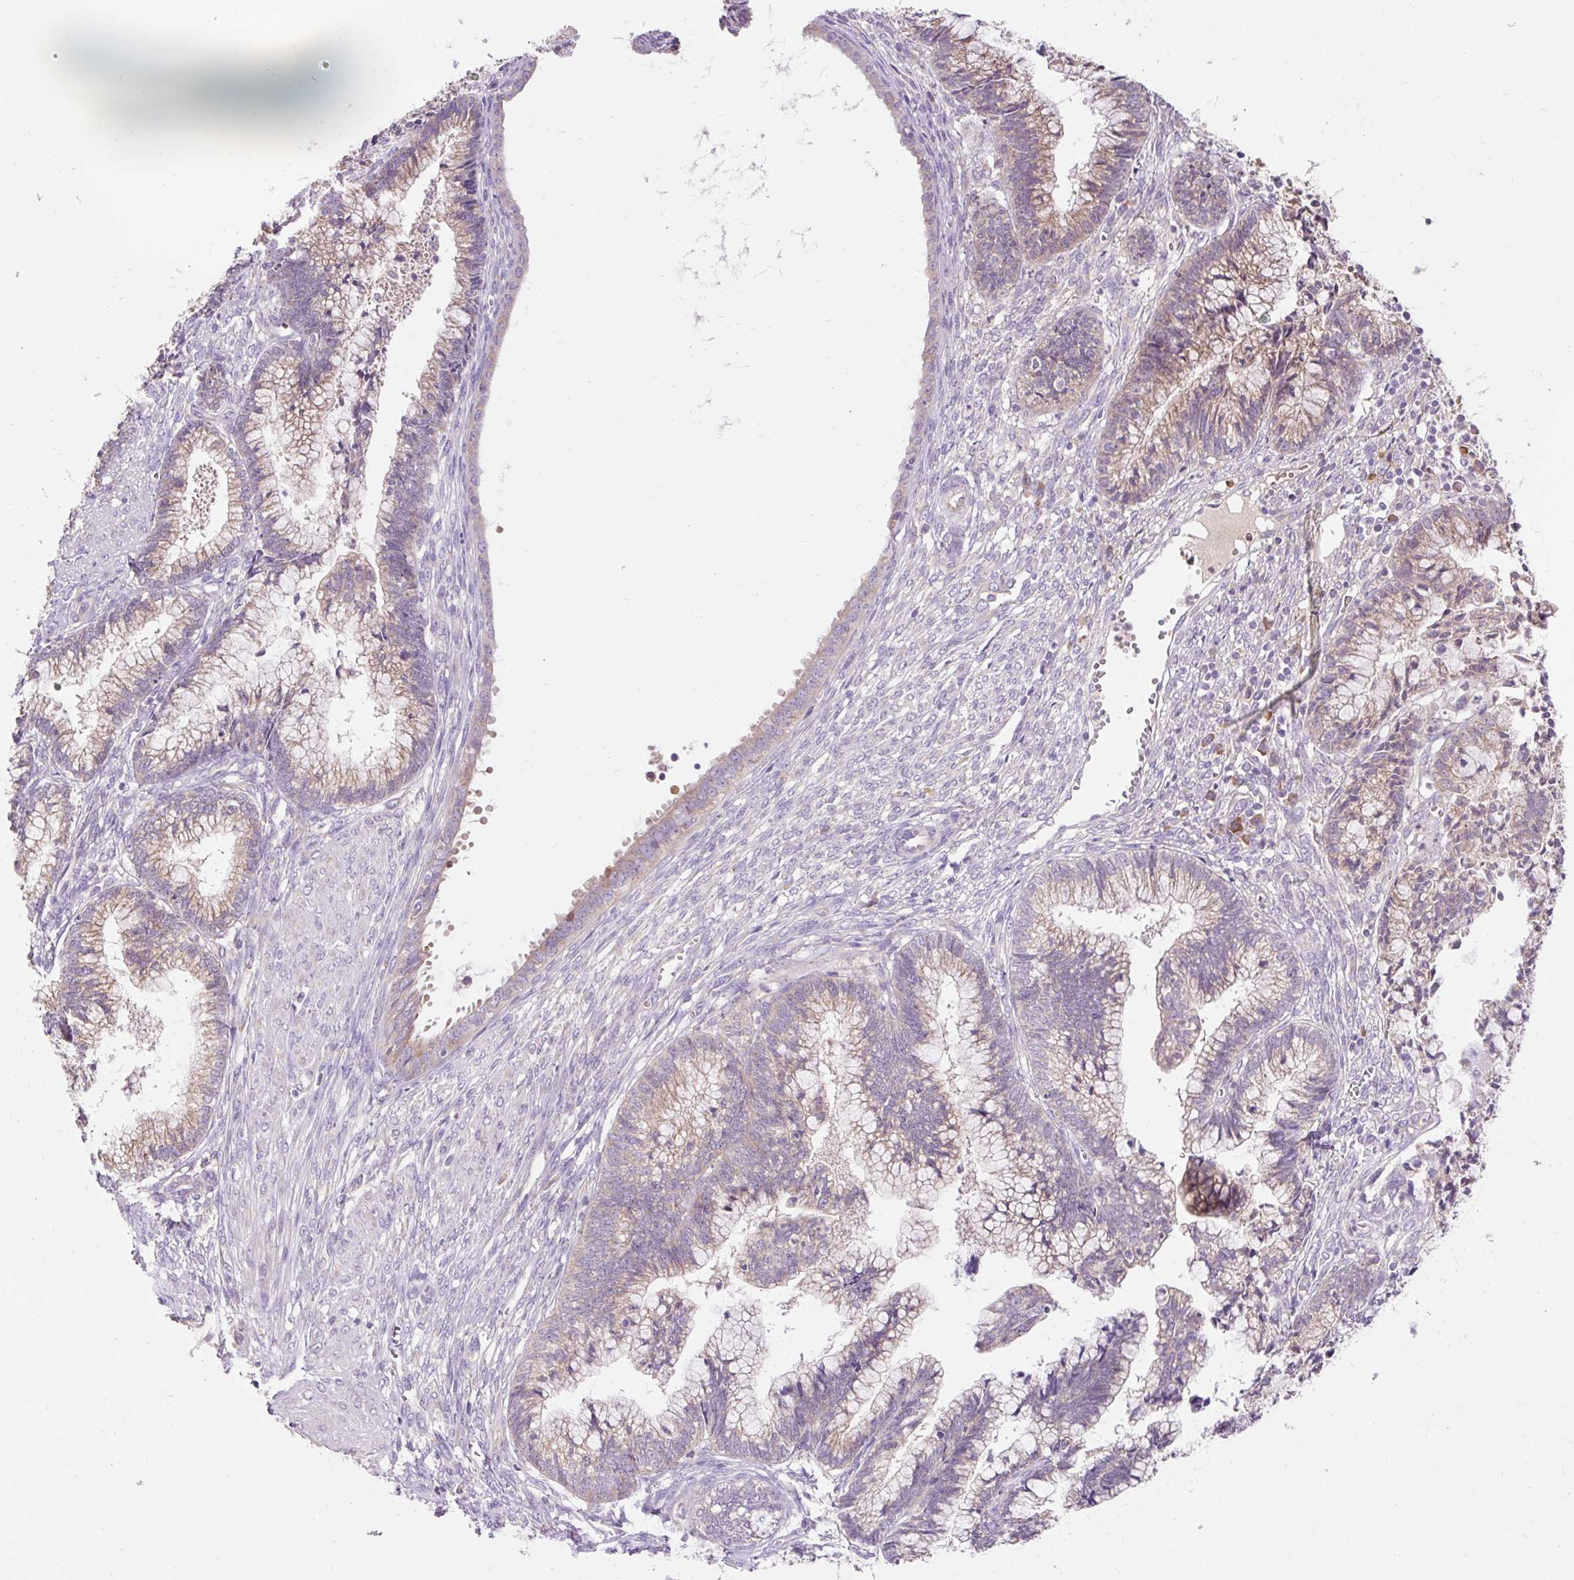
{"staining": {"intensity": "weak", "quantity": "25%-75%", "location": "cytoplasmic/membranous"}, "tissue": "cervical cancer", "cell_type": "Tumor cells", "image_type": "cancer", "snomed": [{"axis": "morphology", "description": "Adenocarcinoma, NOS"}, {"axis": "topography", "description": "Cervix"}], "caption": "Brown immunohistochemical staining in human cervical cancer shows weak cytoplasmic/membranous expression in approximately 25%-75% of tumor cells.", "gene": "SEC63", "patient": {"sex": "female", "age": 44}}